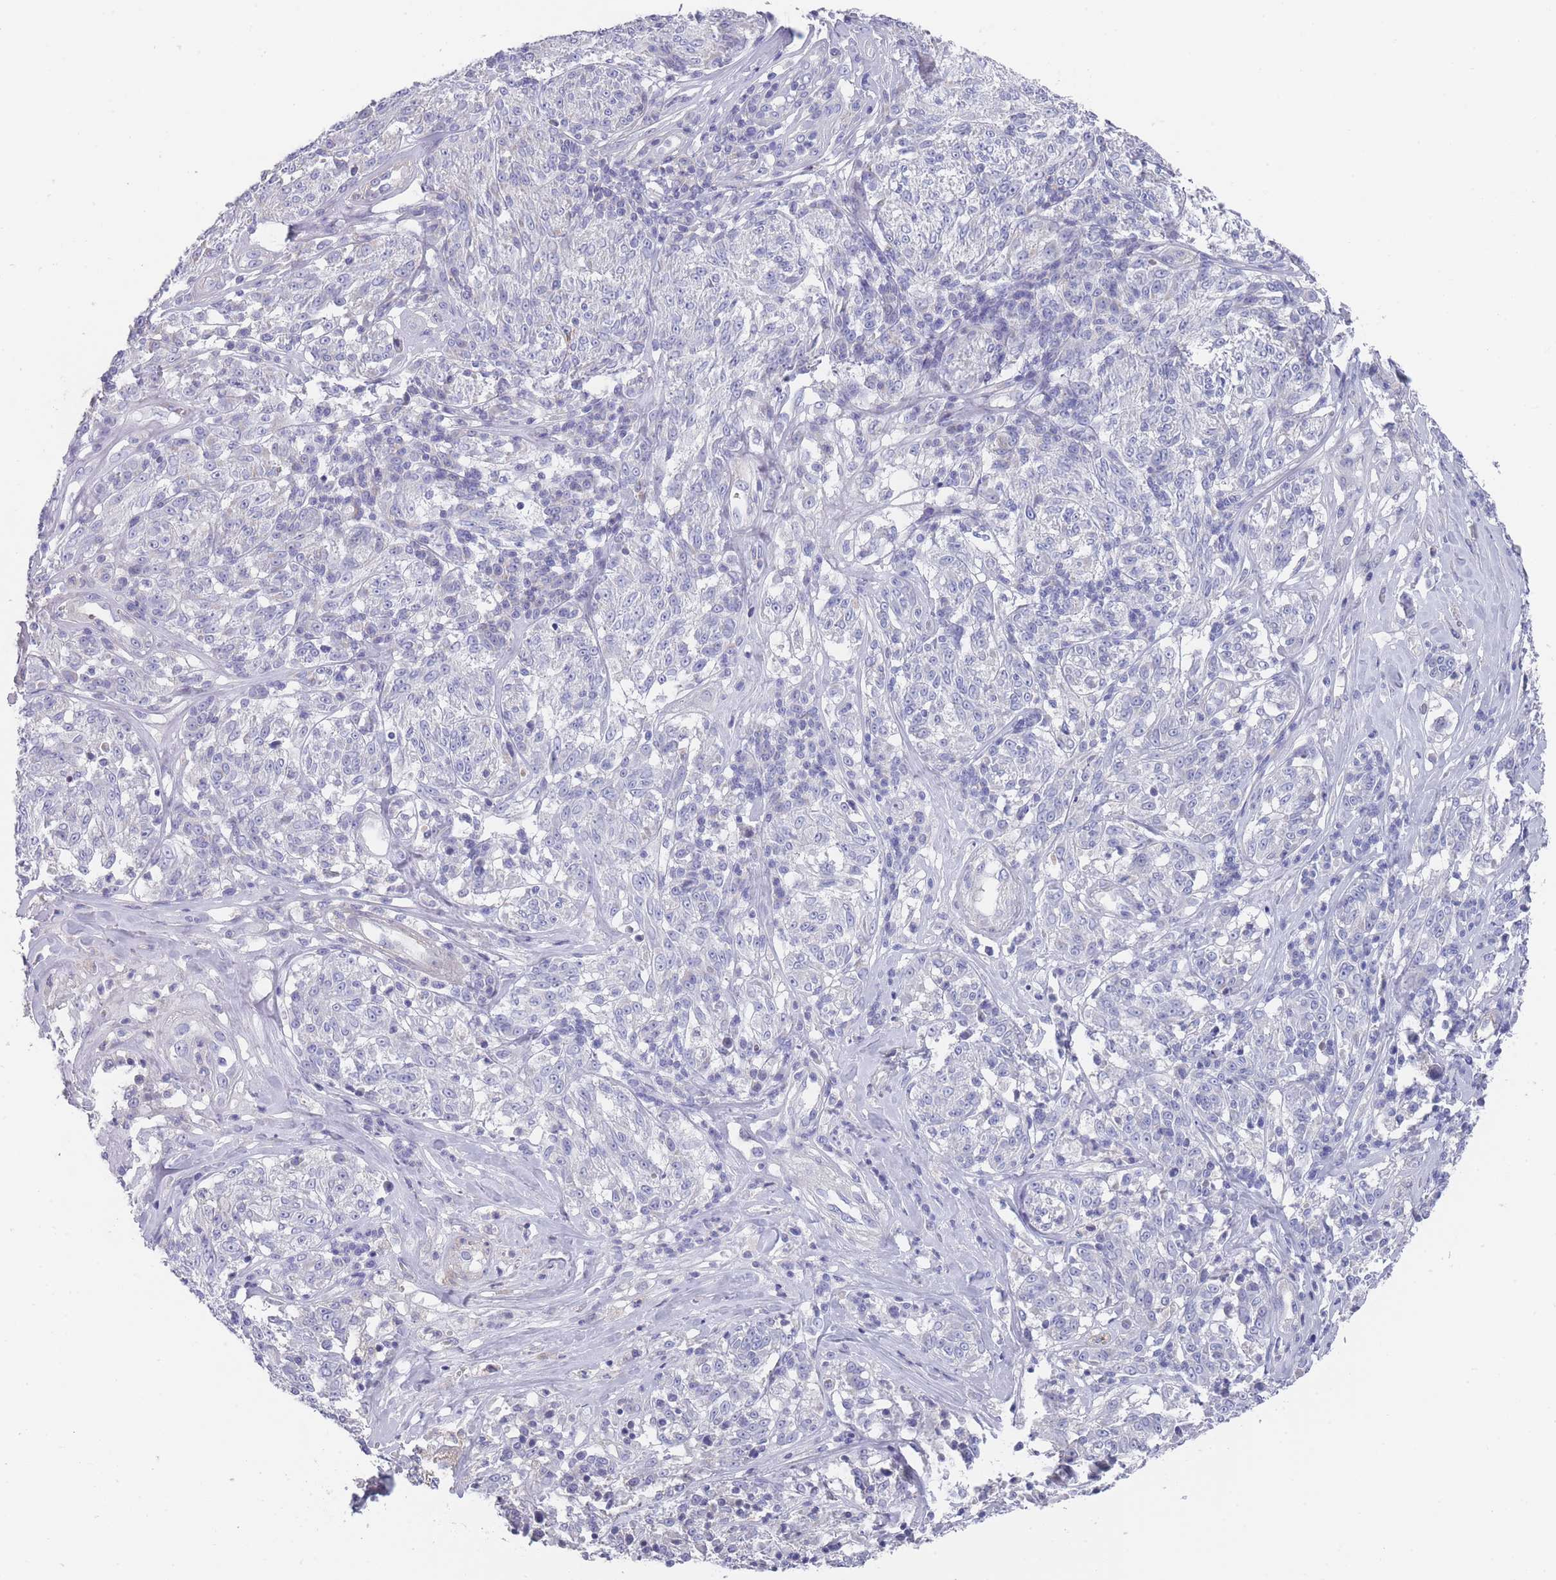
{"staining": {"intensity": "negative", "quantity": "none", "location": "none"}, "tissue": "melanoma", "cell_type": "Tumor cells", "image_type": "cancer", "snomed": [{"axis": "morphology", "description": "Malignant melanoma, NOS"}, {"axis": "topography", "description": "Skin"}], "caption": "This is an immunohistochemistry image of melanoma. There is no positivity in tumor cells.", "gene": "SCCPDH", "patient": {"sex": "female", "age": 63}}